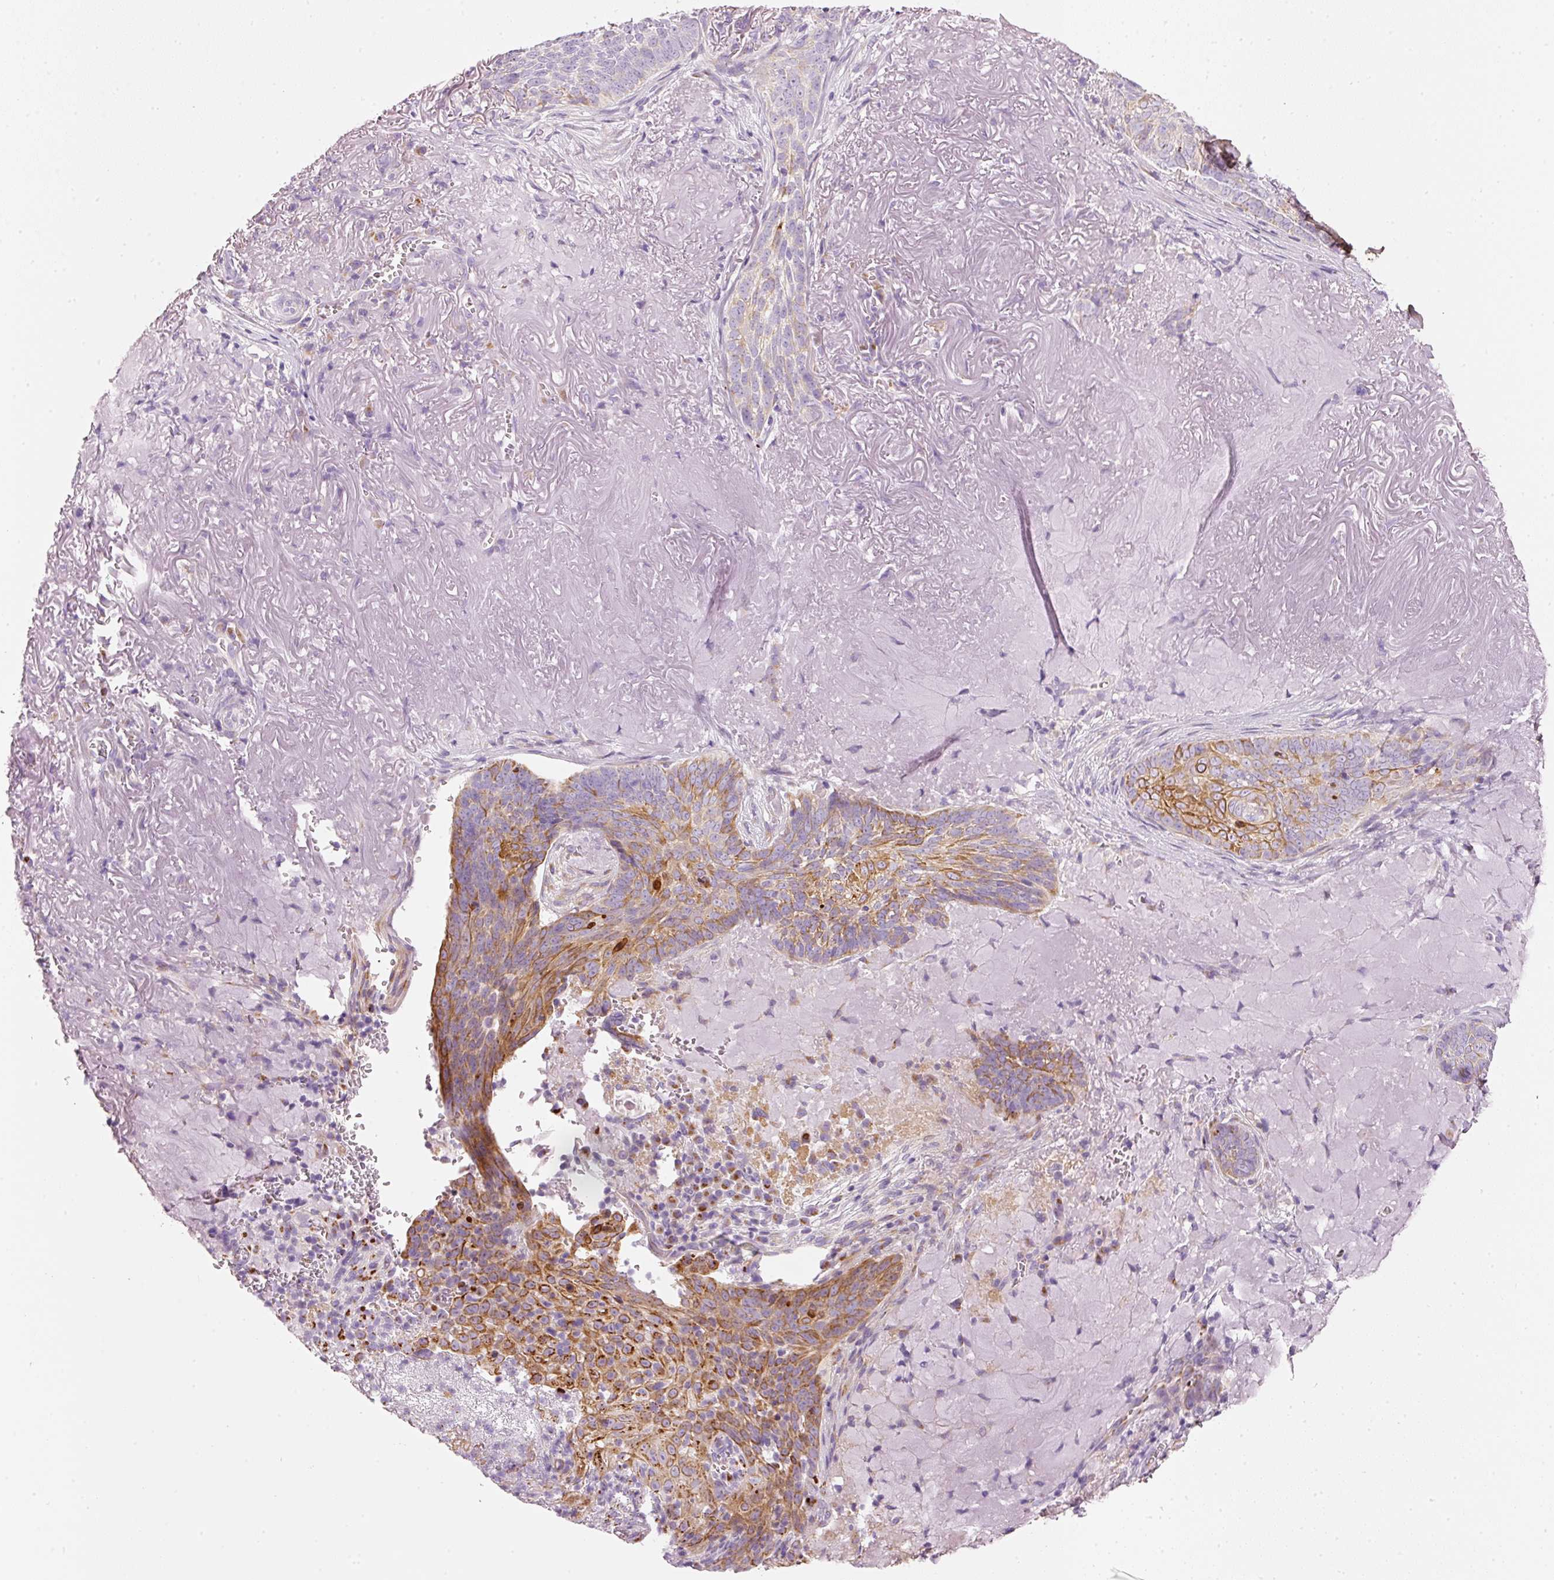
{"staining": {"intensity": "moderate", "quantity": "25%-75%", "location": "cytoplasmic/membranous"}, "tissue": "skin cancer", "cell_type": "Tumor cells", "image_type": "cancer", "snomed": [{"axis": "morphology", "description": "Basal cell carcinoma"}, {"axis": "topography", "description": "Skin"}, {"axis": "topography", "description": "Skin of face"}], "caption": "Moderate cytoplasmic/membranous staining is appreciated in about 25%-75% of tumor cells in skin cancer (basal cell carcinoma).", "gene": "PDXDC1", "patient": {"sex": "female", "age": 95}}